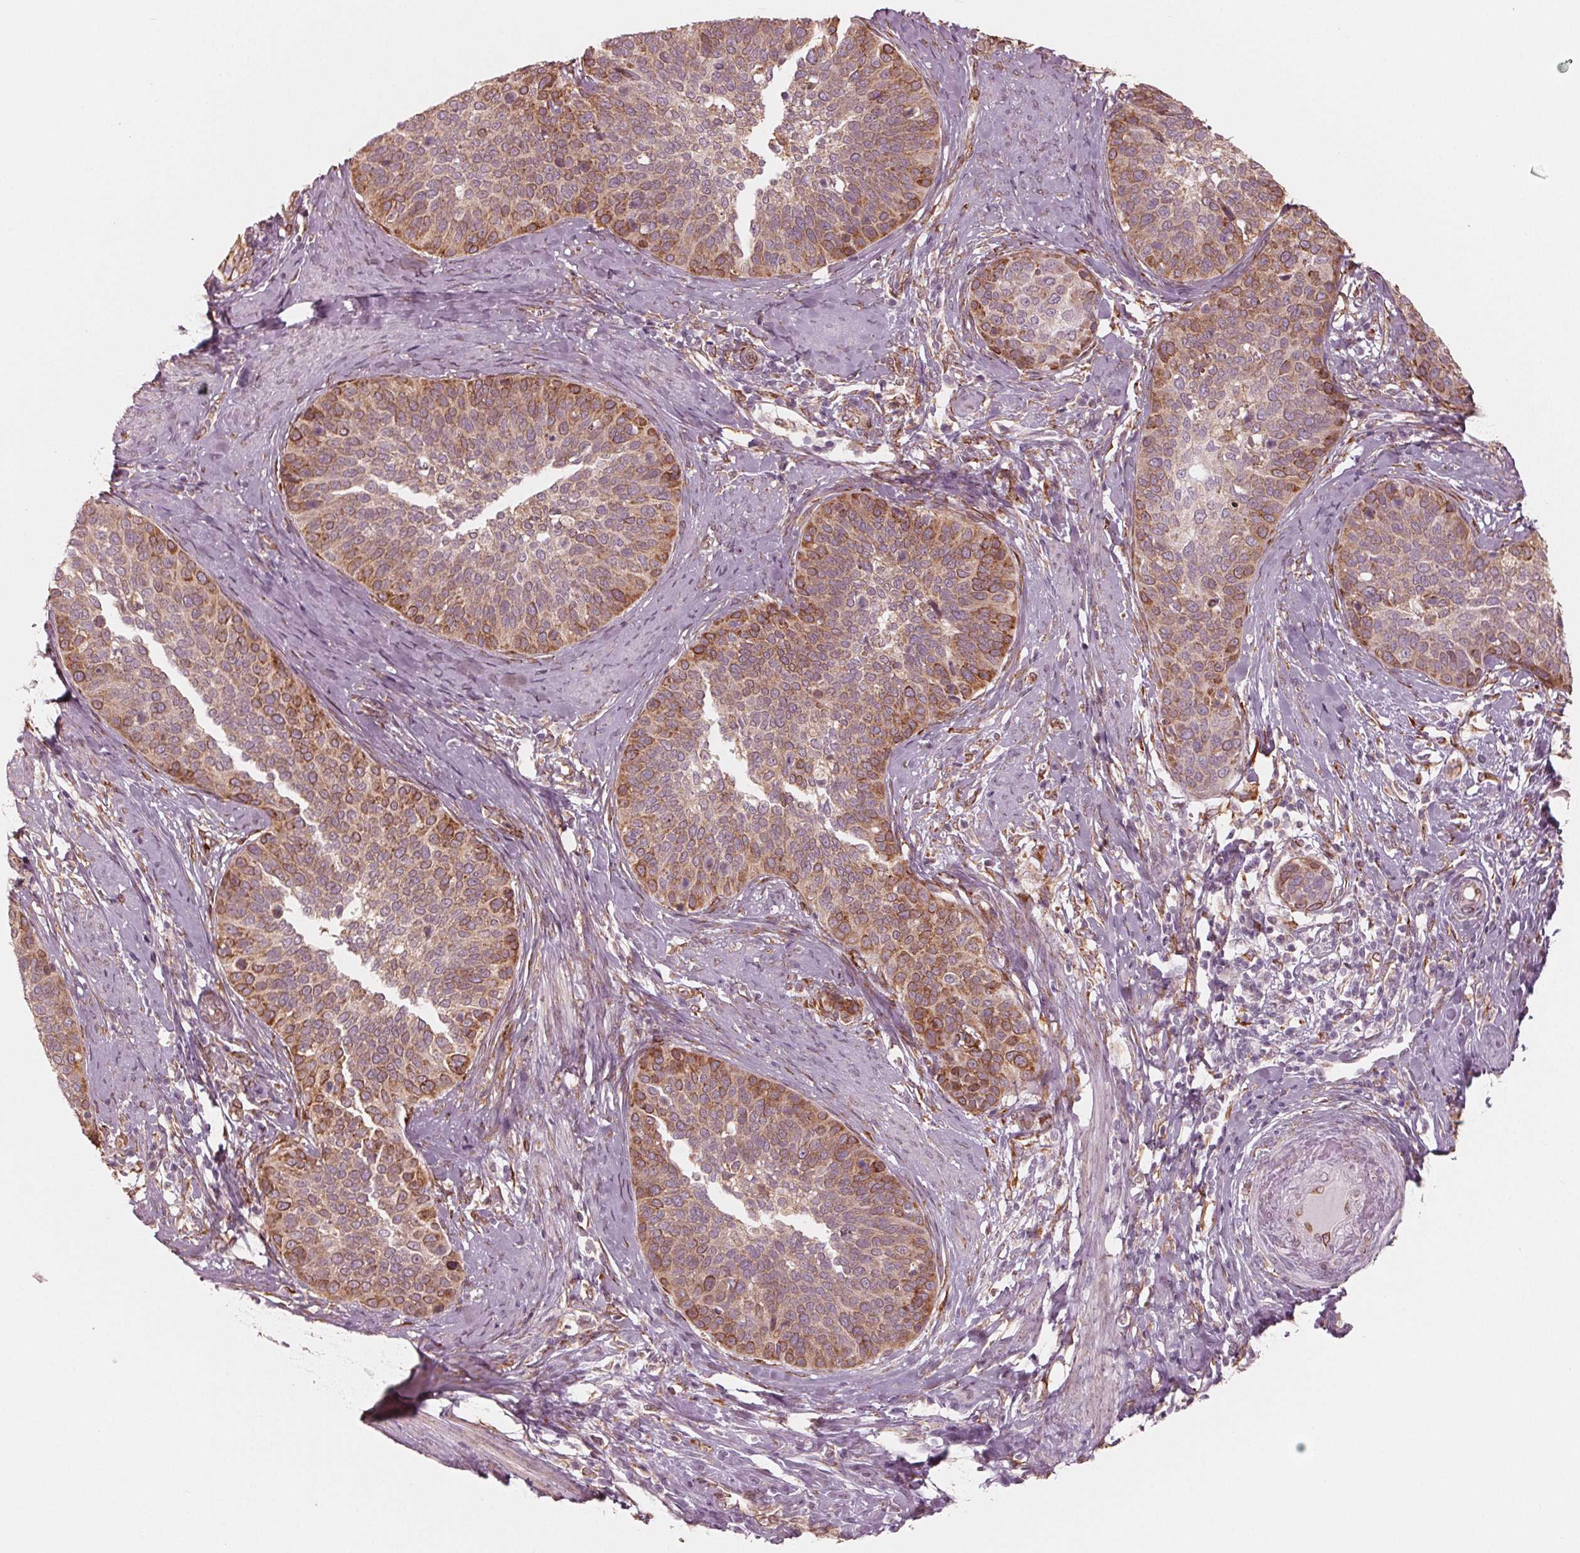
{"staining": {"intensity": "moderate", "quantity": ">75%", "location": "cytoplasmic/membranous"}, "tissue": "cervical cancer", "cell_type": "Tumor cells", "image_type": "cancer", "snomed": [{"axis": "morphology", "description": "Squamous cell carcinoma, NOS"}, {"axis": "topography", "description": "Cervix"}], "caption": "There is medium levels of moderate cytoplasmic/membranous staining in tumor cells of cervical cancer, as demonstrated by immunohistochemical staining (brown color).", "gene": "IKBIP", "patient": {"sex": "female", "age": 69}}